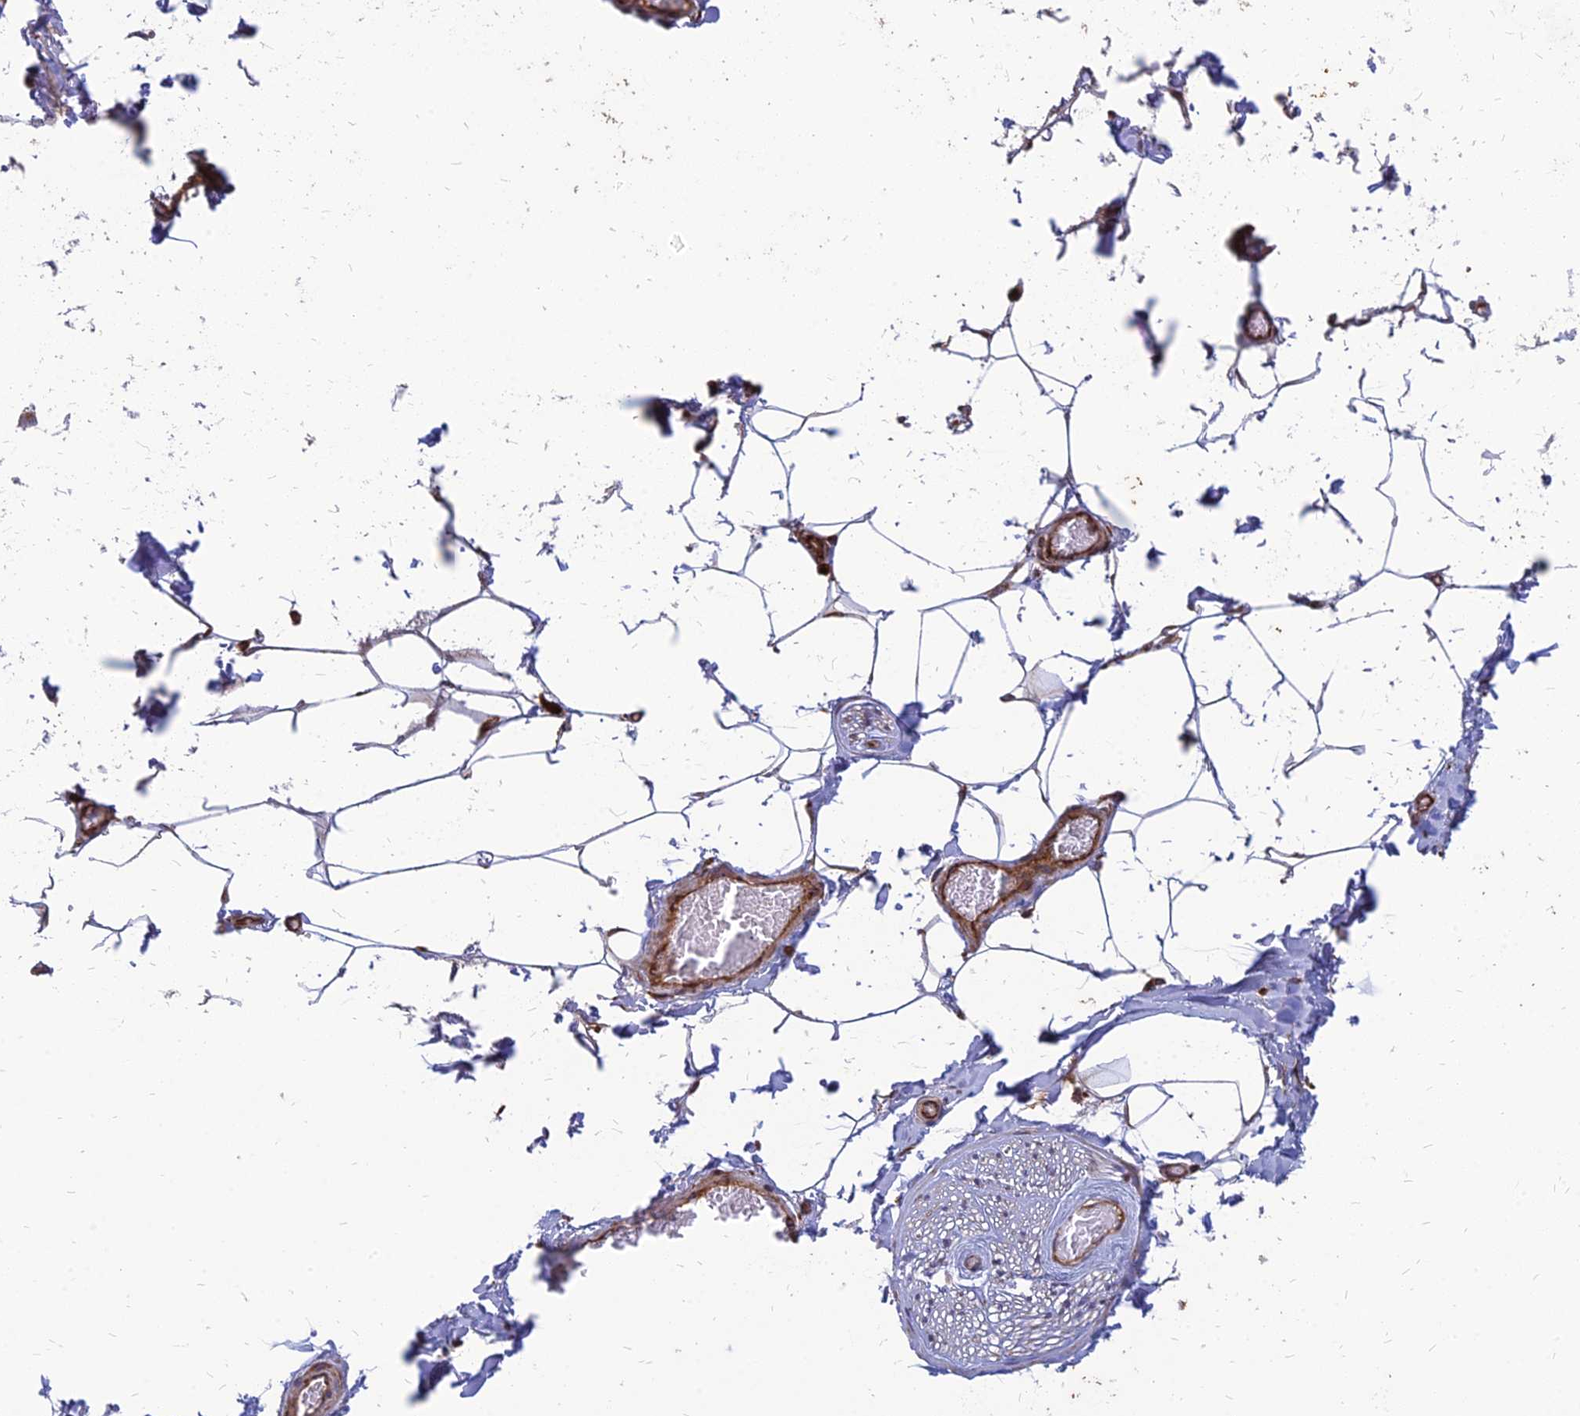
{"staining": {"intensity": "negative", "quantity": "none", "location": "none"}, "tissue": "adipose tissue", "cell_type": "Adipocytes", "image_type": "normal", "snomed": [{"axis": "morphology", "description": "Normal tissue, NOS"}, {"axis": "topography", "description": "Soft tissue"}, {"axis": "topography", "description": "Adipose tissue"}, {"axis": "topography", "description": "Vascular tissue"}, {"axis": "topography", "description": "Peripheral nerve tissue"}], "caption": "Normal adipose tissue was stained to show a protein in brown. There is no significant positivity in adipocytes.", "gene": "ST3GAL6", "patient": {"sex": "male", "age": 46}}